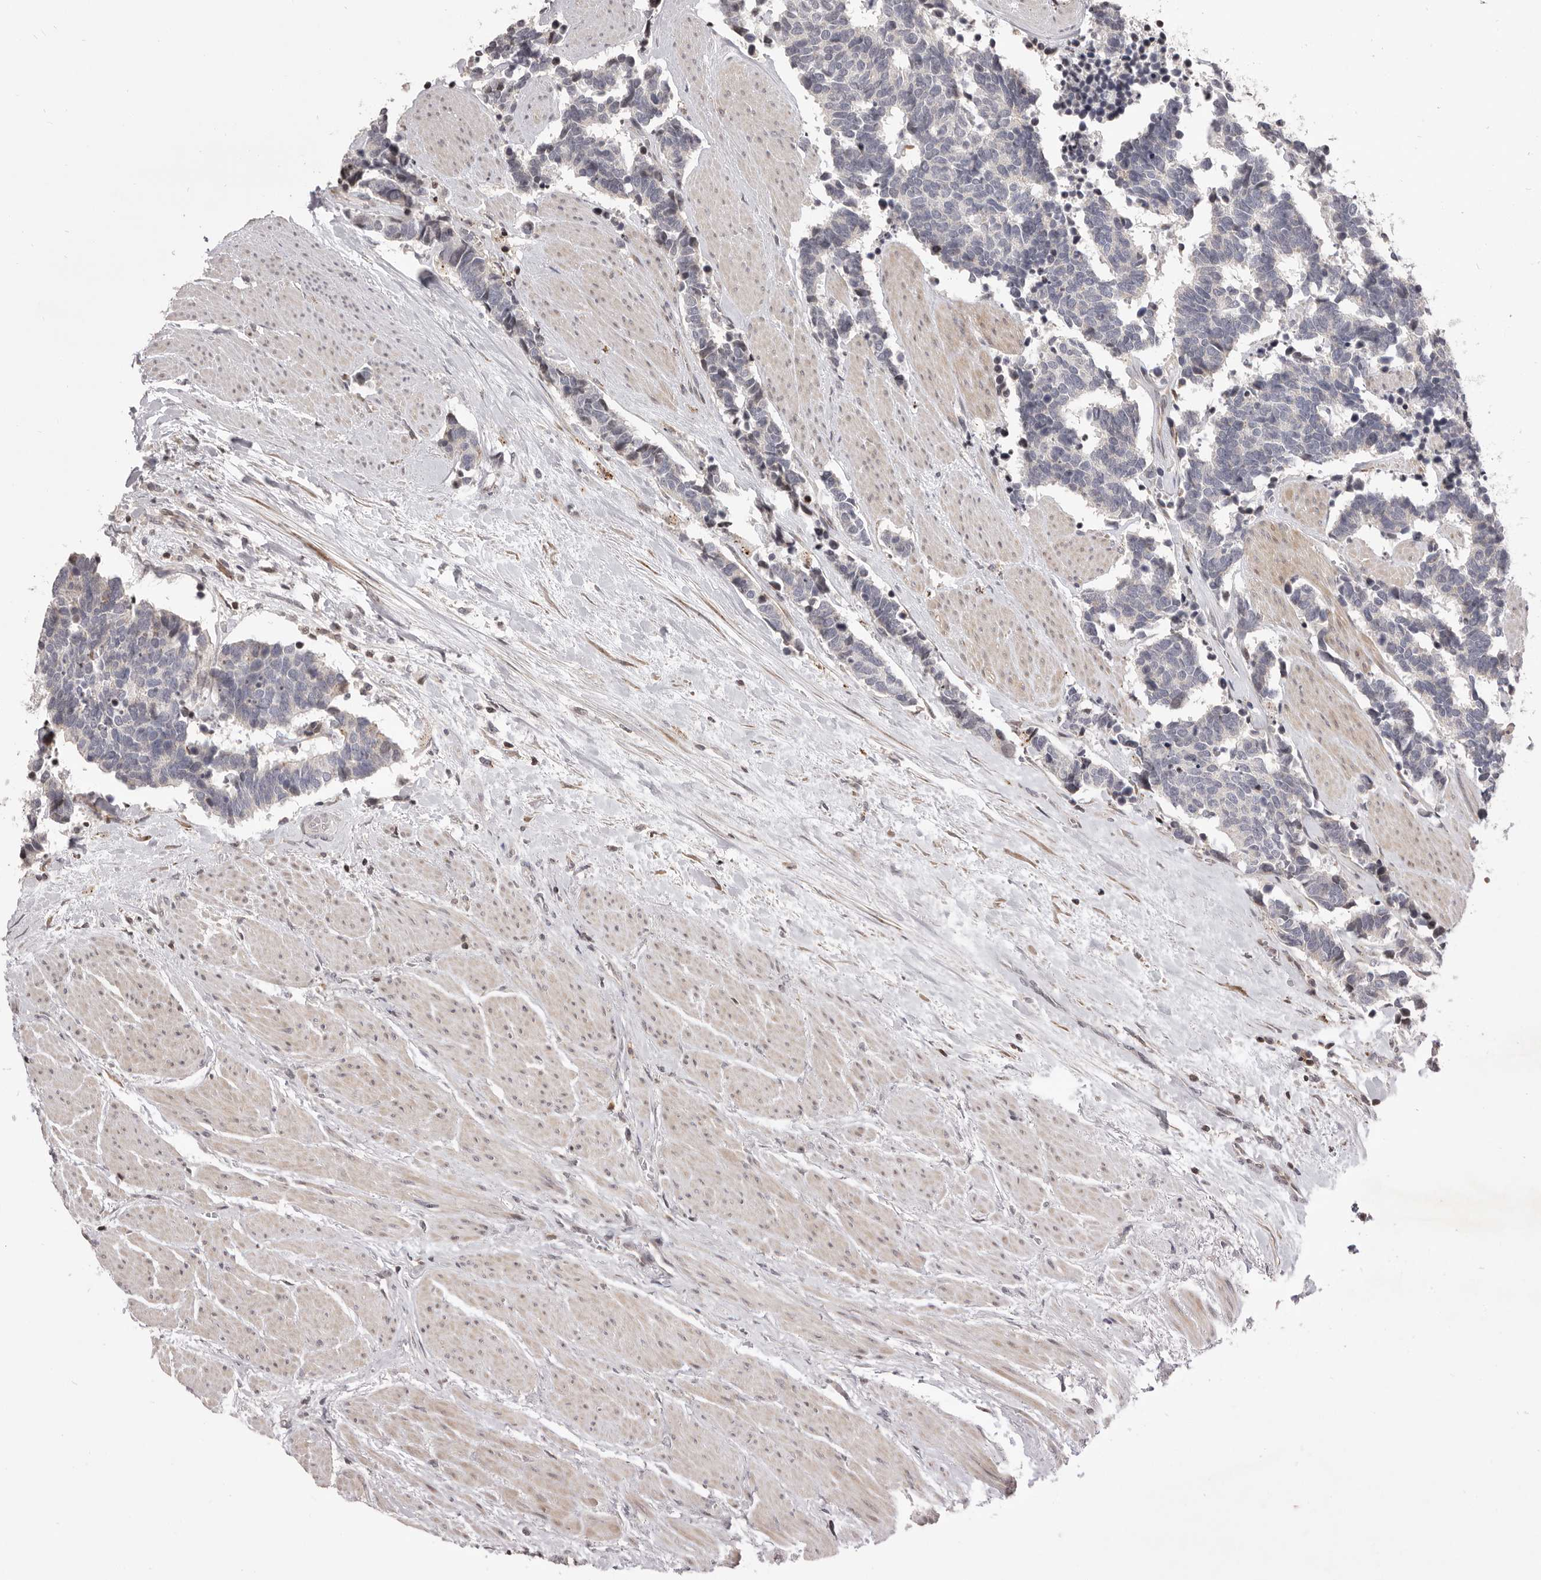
{"staining": {"intensity": "negative", "quantity": "none", "location": "none"}, "tissue": "carcinoid", "cell_type": "Tumor cells", "image_type": "cancer", "snomed": [{"axis": "morphology", "description": "Carcinoma, NOS"}, {"axis": "morphology", "description": "Carcinoid, malignant, NOS"}, {"axis": "topography", "description": "Urinary bladder"}], "caption": "Immunohistochemistry (IHC) histopathology image of neoplastic tissue: malignant carcinoid stained with DAB displays no significant protein expression in tumor cells. Brightfield microscopy of immunohistochemistry stained with DAB (3,3'-diaminobenzidine) (brown) and hematoxylin (blue), captured at high magnification.", "gene": "AZIN1", "patient": {"sex": "male", "age": 57}}